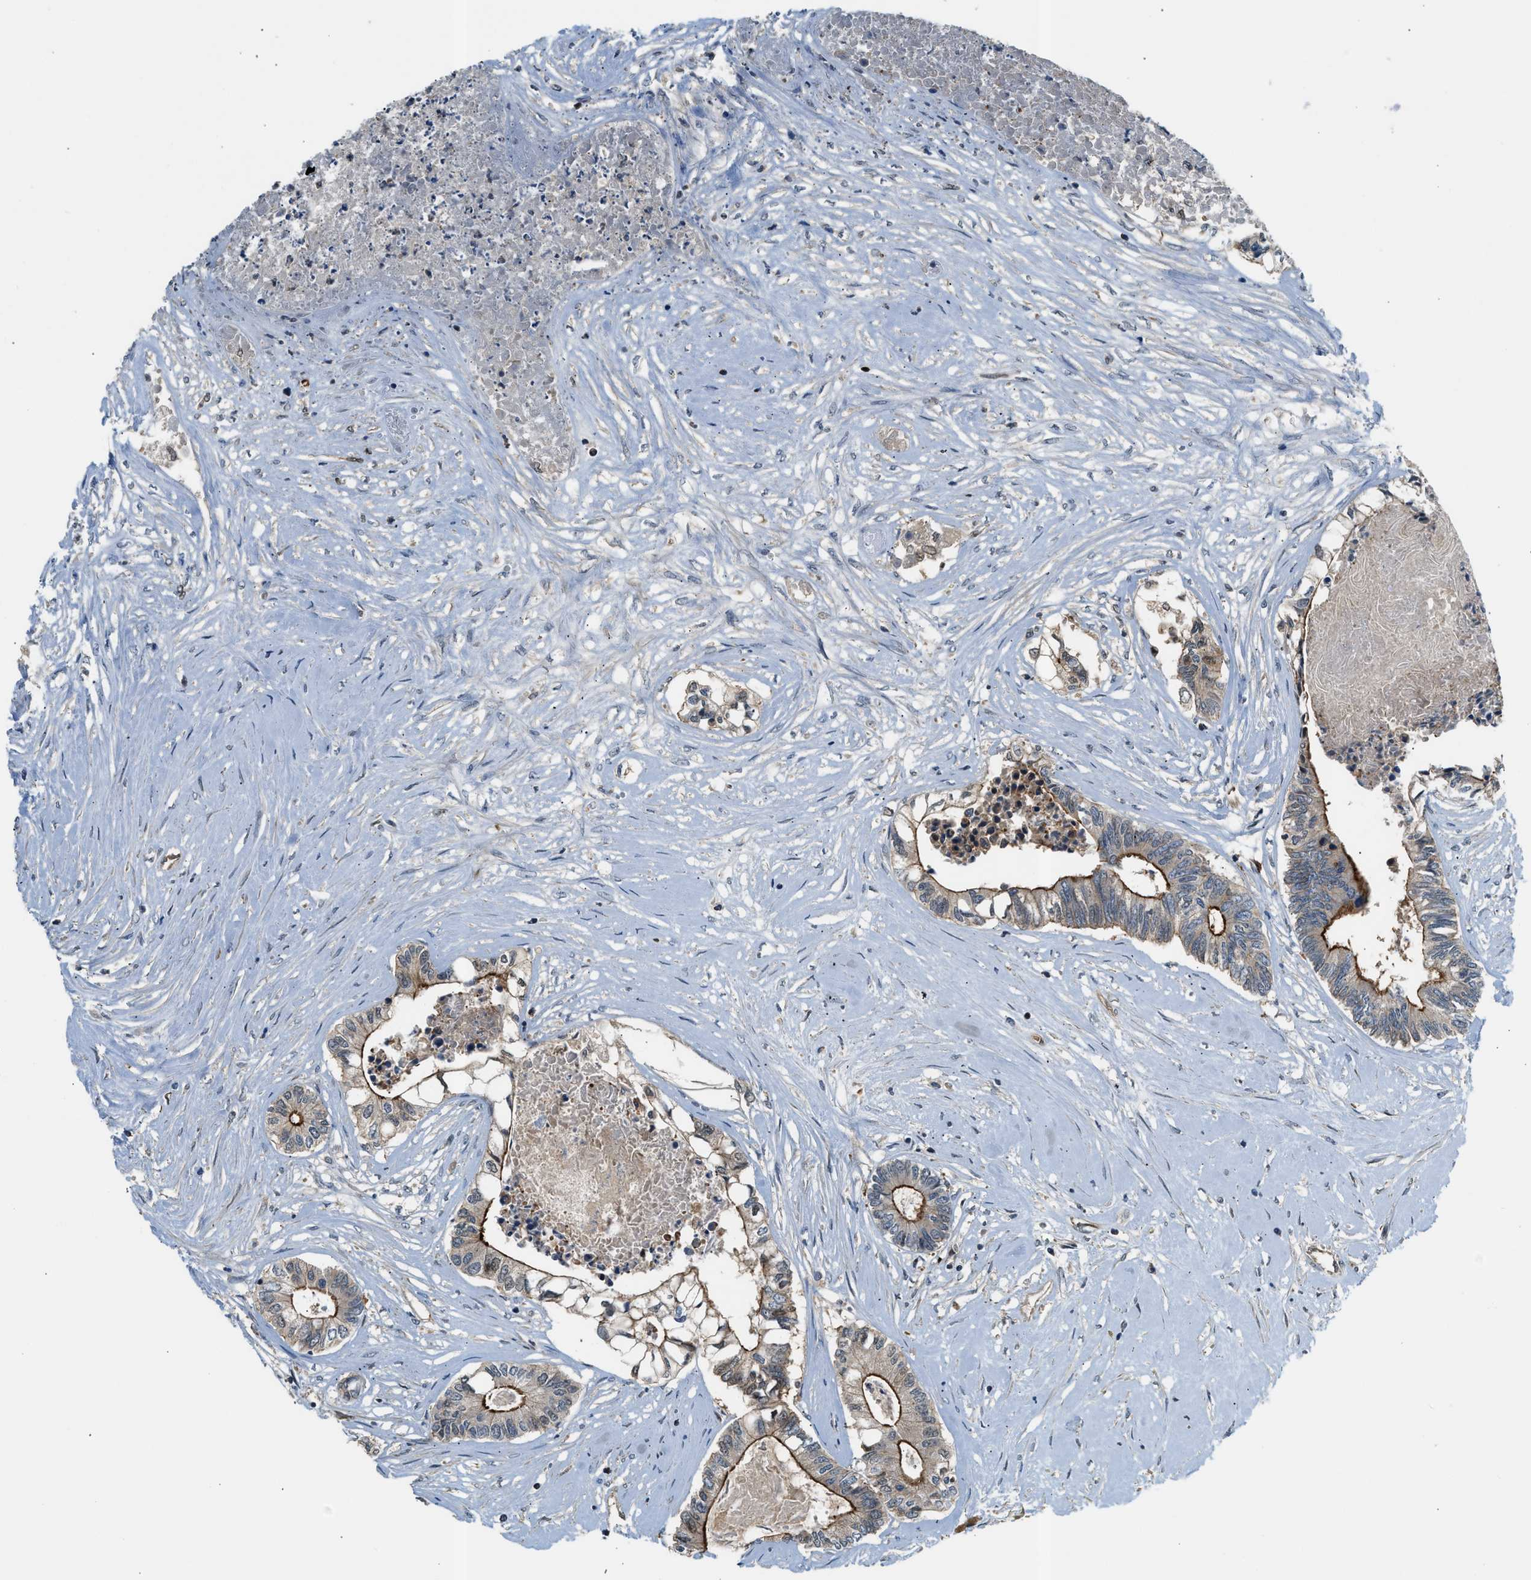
{"staining": {"intensity": "strong", "quantity": "25%-75%", "location": "cytoplasmic/membranous"}, "tissue": "colorectal cancer", "cell_type": "Tumor cells", "image_type": "cancer", "snomed": [{"axis": "morphology", "description": "Adenocarcinoma, NOS"}, {"axis": "topography", "description": "Colon"}], "caption": "A high amount of strong cytoplasmic/membranous staining is present in approximately 25%-75% of tumor cells in colorectal cancer (adenocarcinoma) tissue. (IHC, brightfield microscopy, high magnification).", "gene": "CBLB", "patient": {"sex": "male", "age": 56}}